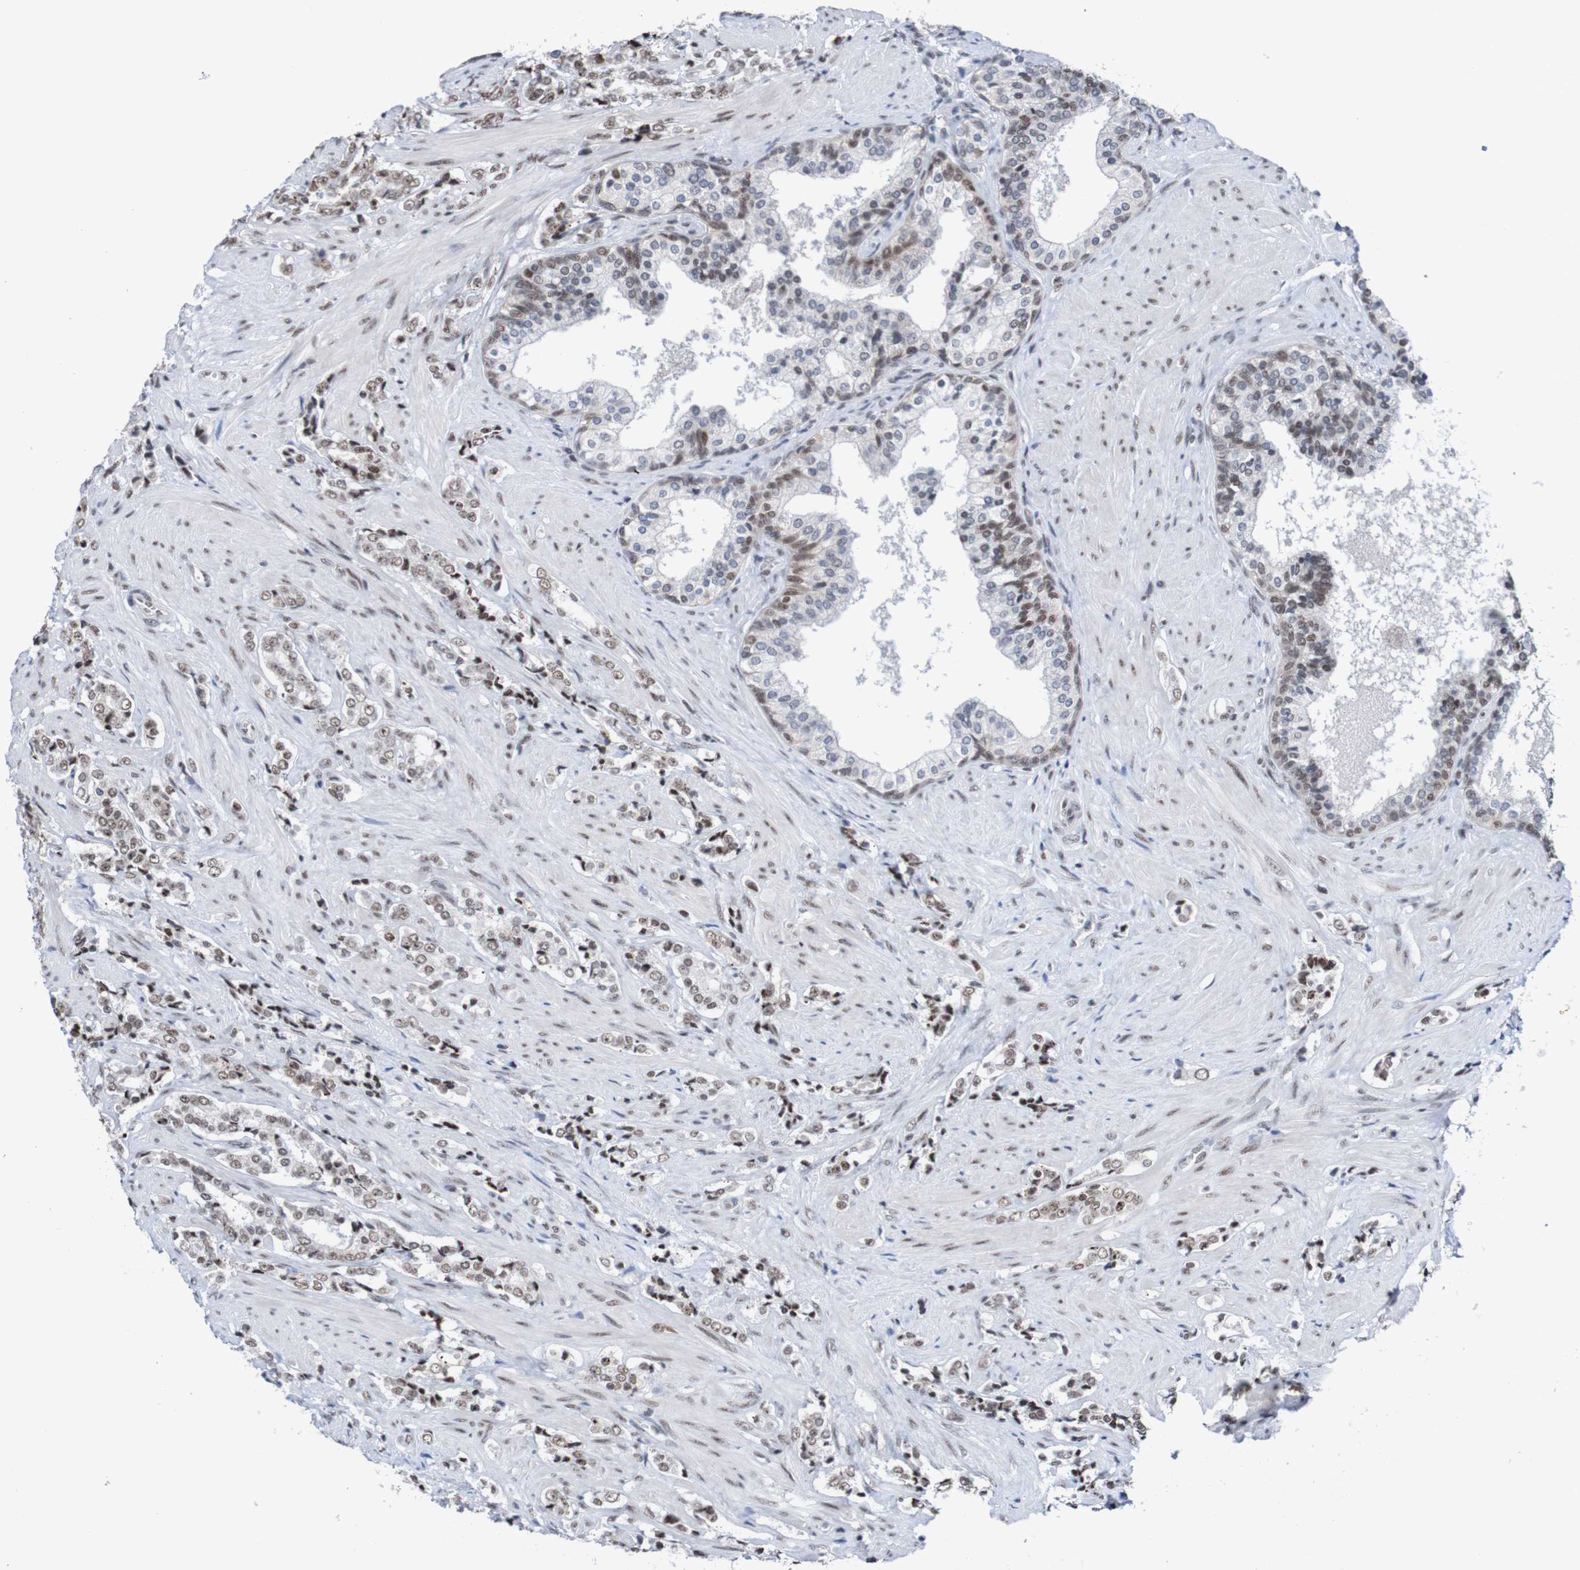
{"staining": {"intensity": "weak", "quantity": ">75%", "location": "nuclear"}, "tissue": "prostate cancer", "cell_type": "Tumor cells", "image_type": "cancer", "snomed": [{"axis": "morphology", "description": "Adenocarcinoma, Low grade"}, {"axis": "topography", "description": "Prostate"}], "caption": "Tumor cells show weak nuclear staining in approximately >75% of cells in prostate cancer (adenocarcinoma (low-grade)).", "gene": "CDC5L", "patient": {"sex": "male", "age": 60}}